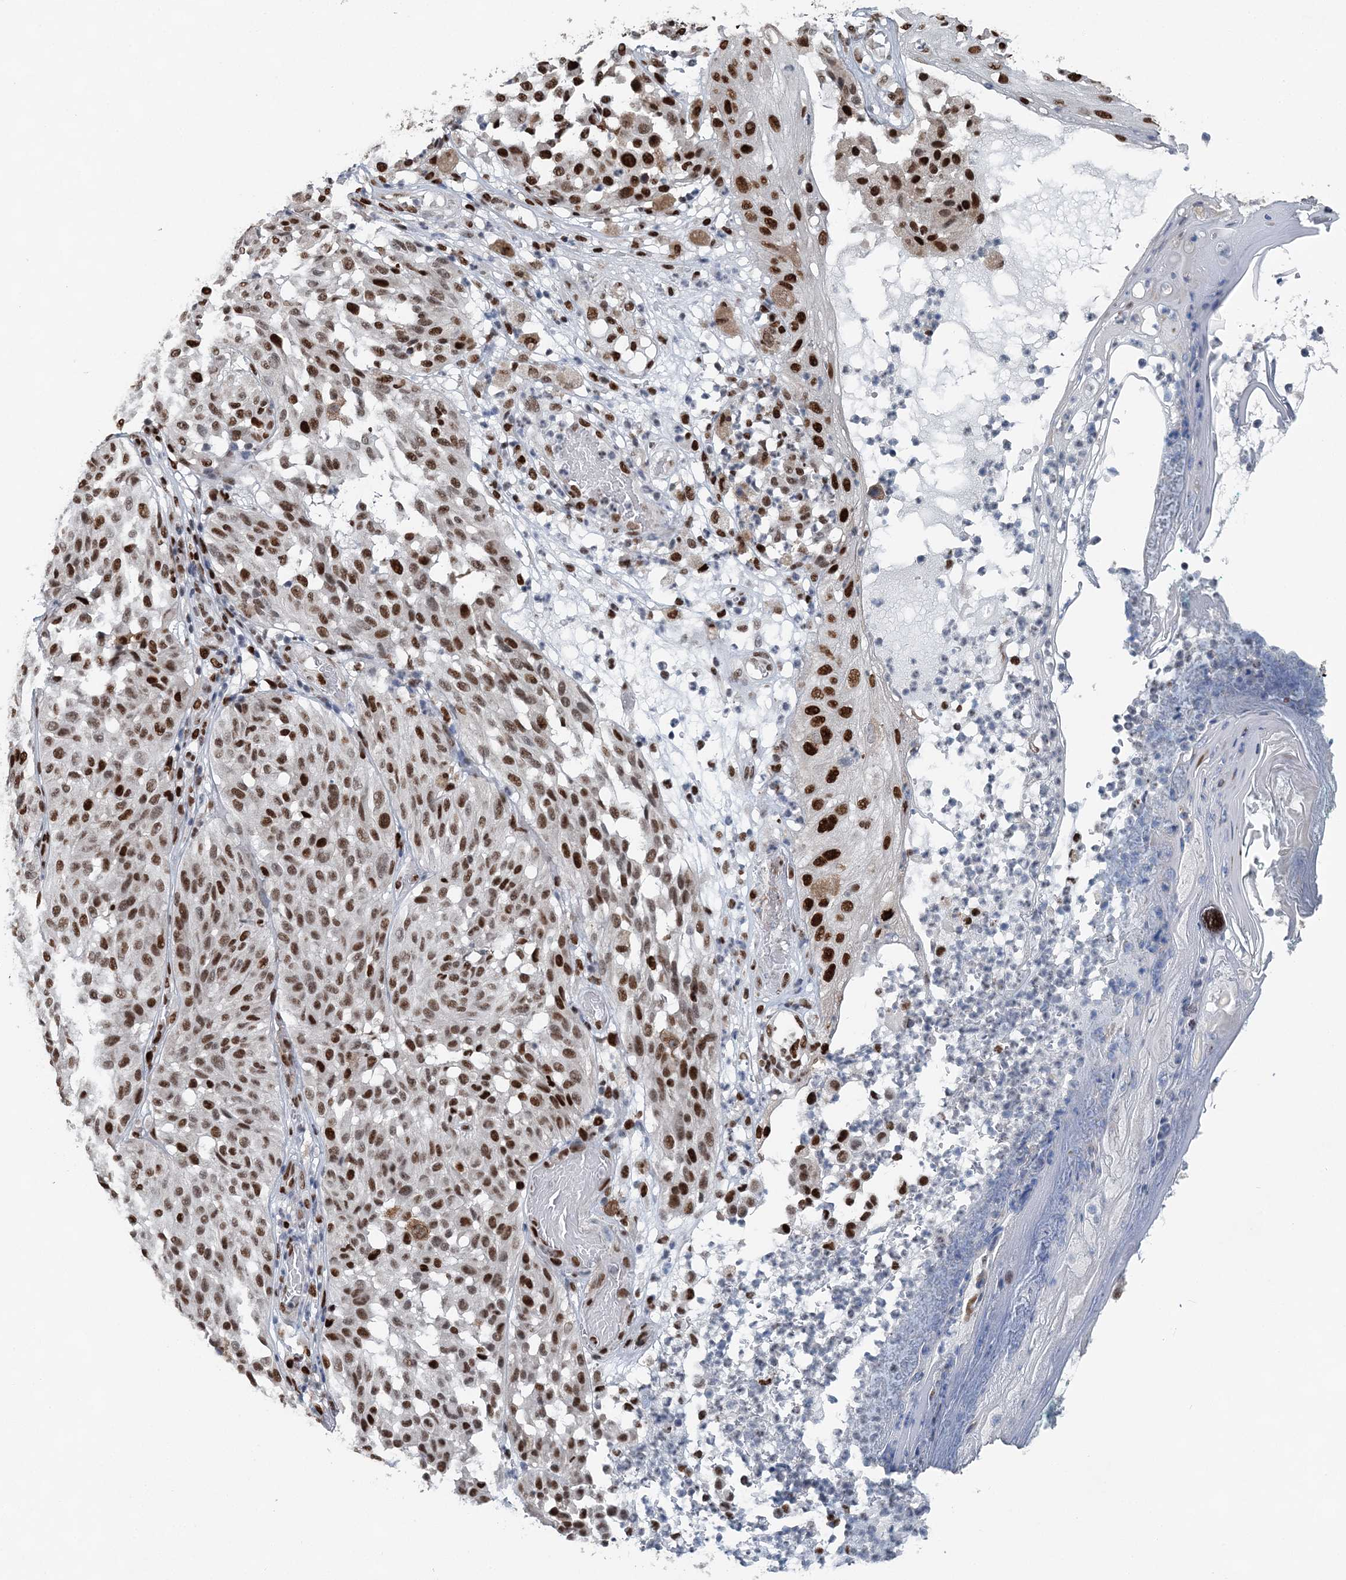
{"staining": {"intensity": "strong", "quantity": ">75%", "location": "nuclear"}, "tissue": "melanoma", "cell_type": "Tumor cells", "image_type": "cancer", "snomed": [{"axis": "morphology", "description": "Malignant melanoma, NOS"}, {"axis": "topography", "description": "Skin"}], "caption": "Immunohistochemistry staining of malignant melanoma, which shows high levels of strong nuclear staining in approximately >75% of tumor cells indicating strong nuclear protein staining. The staining was performed using DAB (brown) for protein detection and nuclei were counterstained in hematoxylin (blue).", "gene": "HAT1", "patient": {"sex": "female", "age": 46}}